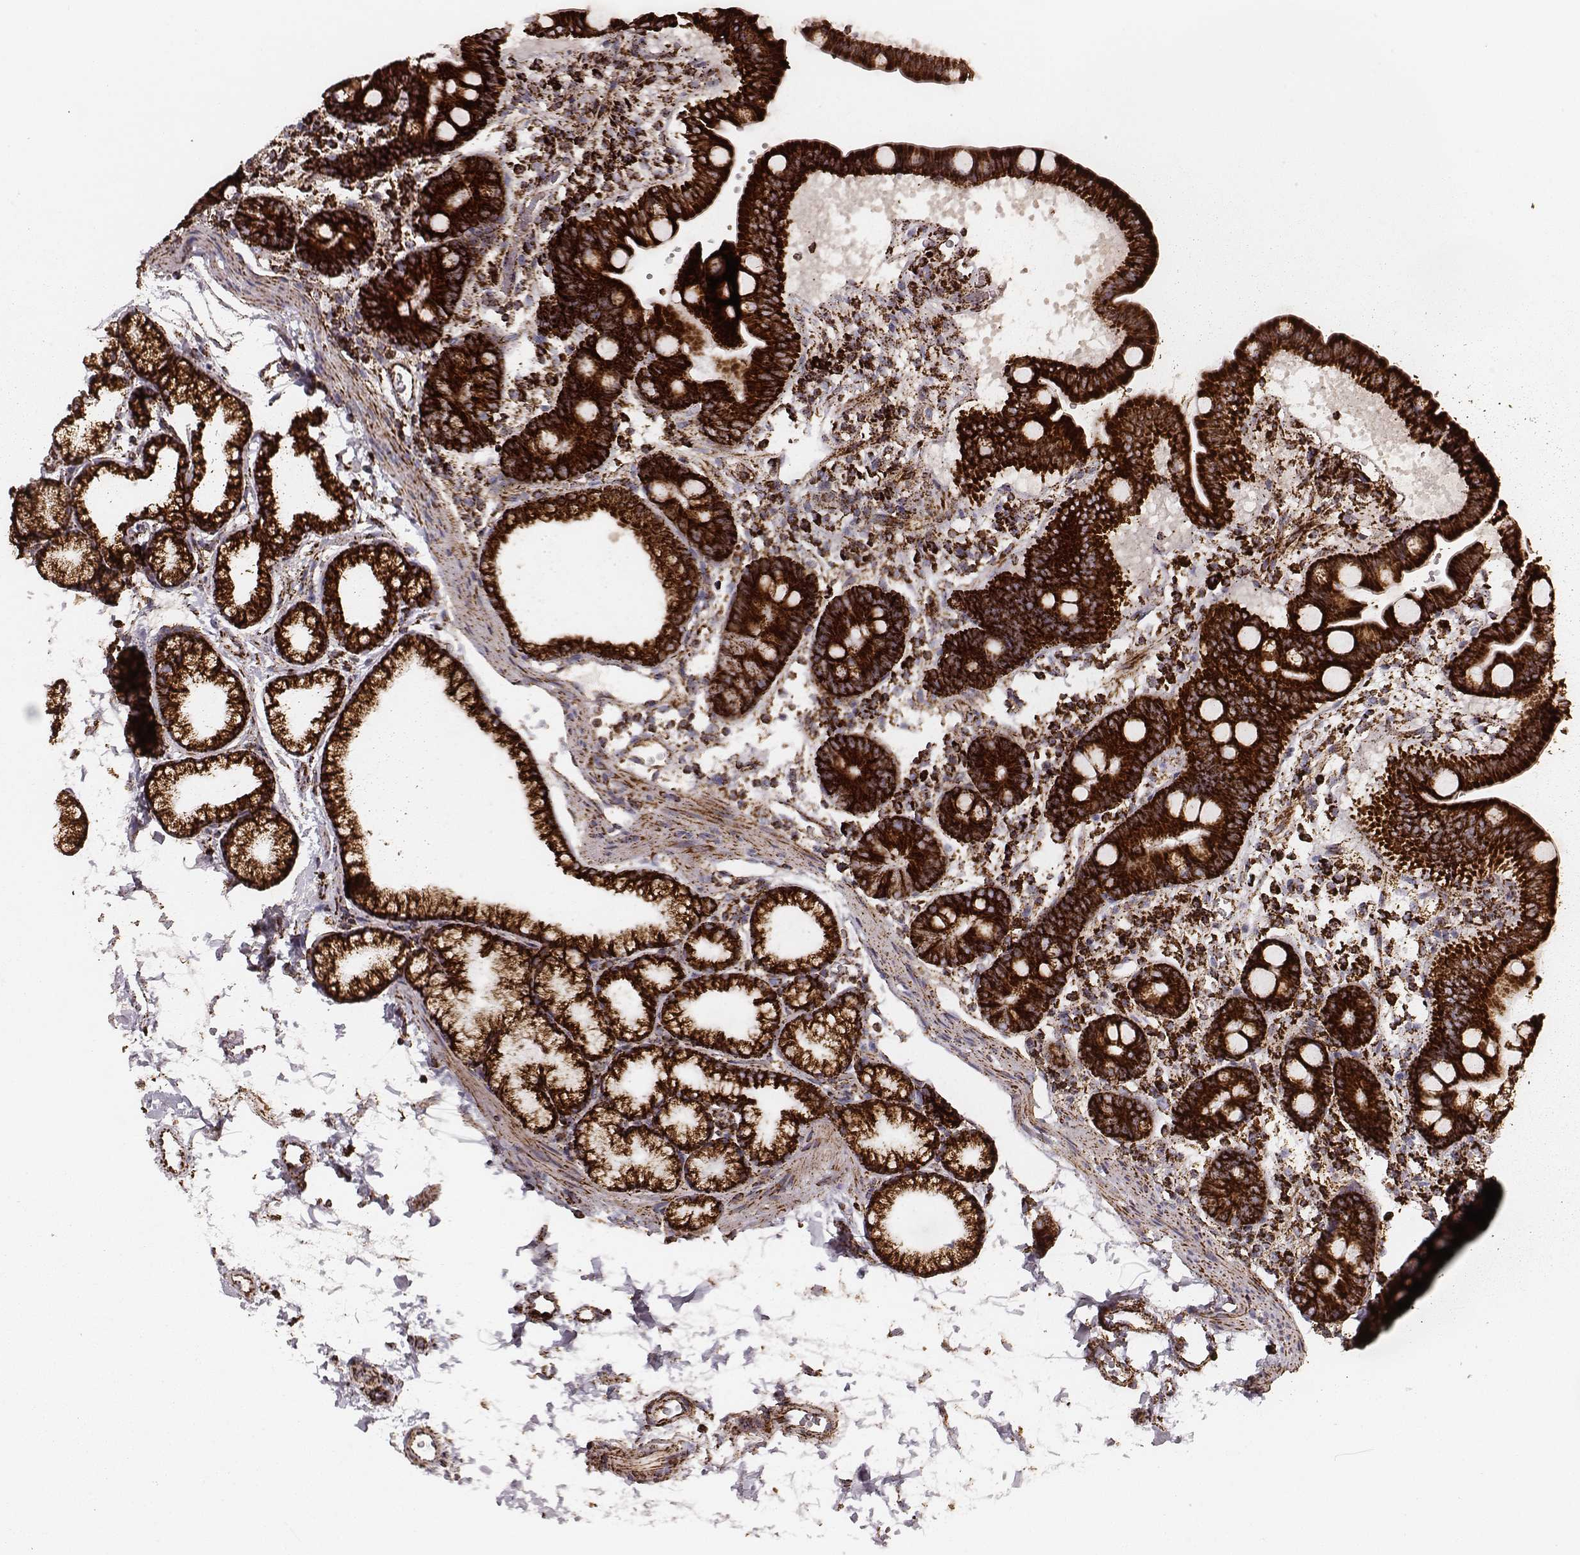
{"staining": {"intensity": "strong", "quantity": ">75%", "location": "cytoplasmic/membranous"}, "tissue": "duodenum", "cell_type": "Glandular cells", "image_type": "normal", "snomed": [{"axis": "morphology", "description": "Normal tissue, NOS"}, {"axis": "topography", "description": "Duodenum"}], "caption": "This micrograph shows IHC staining of benign duodenum, with high strong cytoplasmic/membranous staining in about >75% of glandular cells.", "gene": "TUFM", "patient": {"sex": "male", "age": 59}}